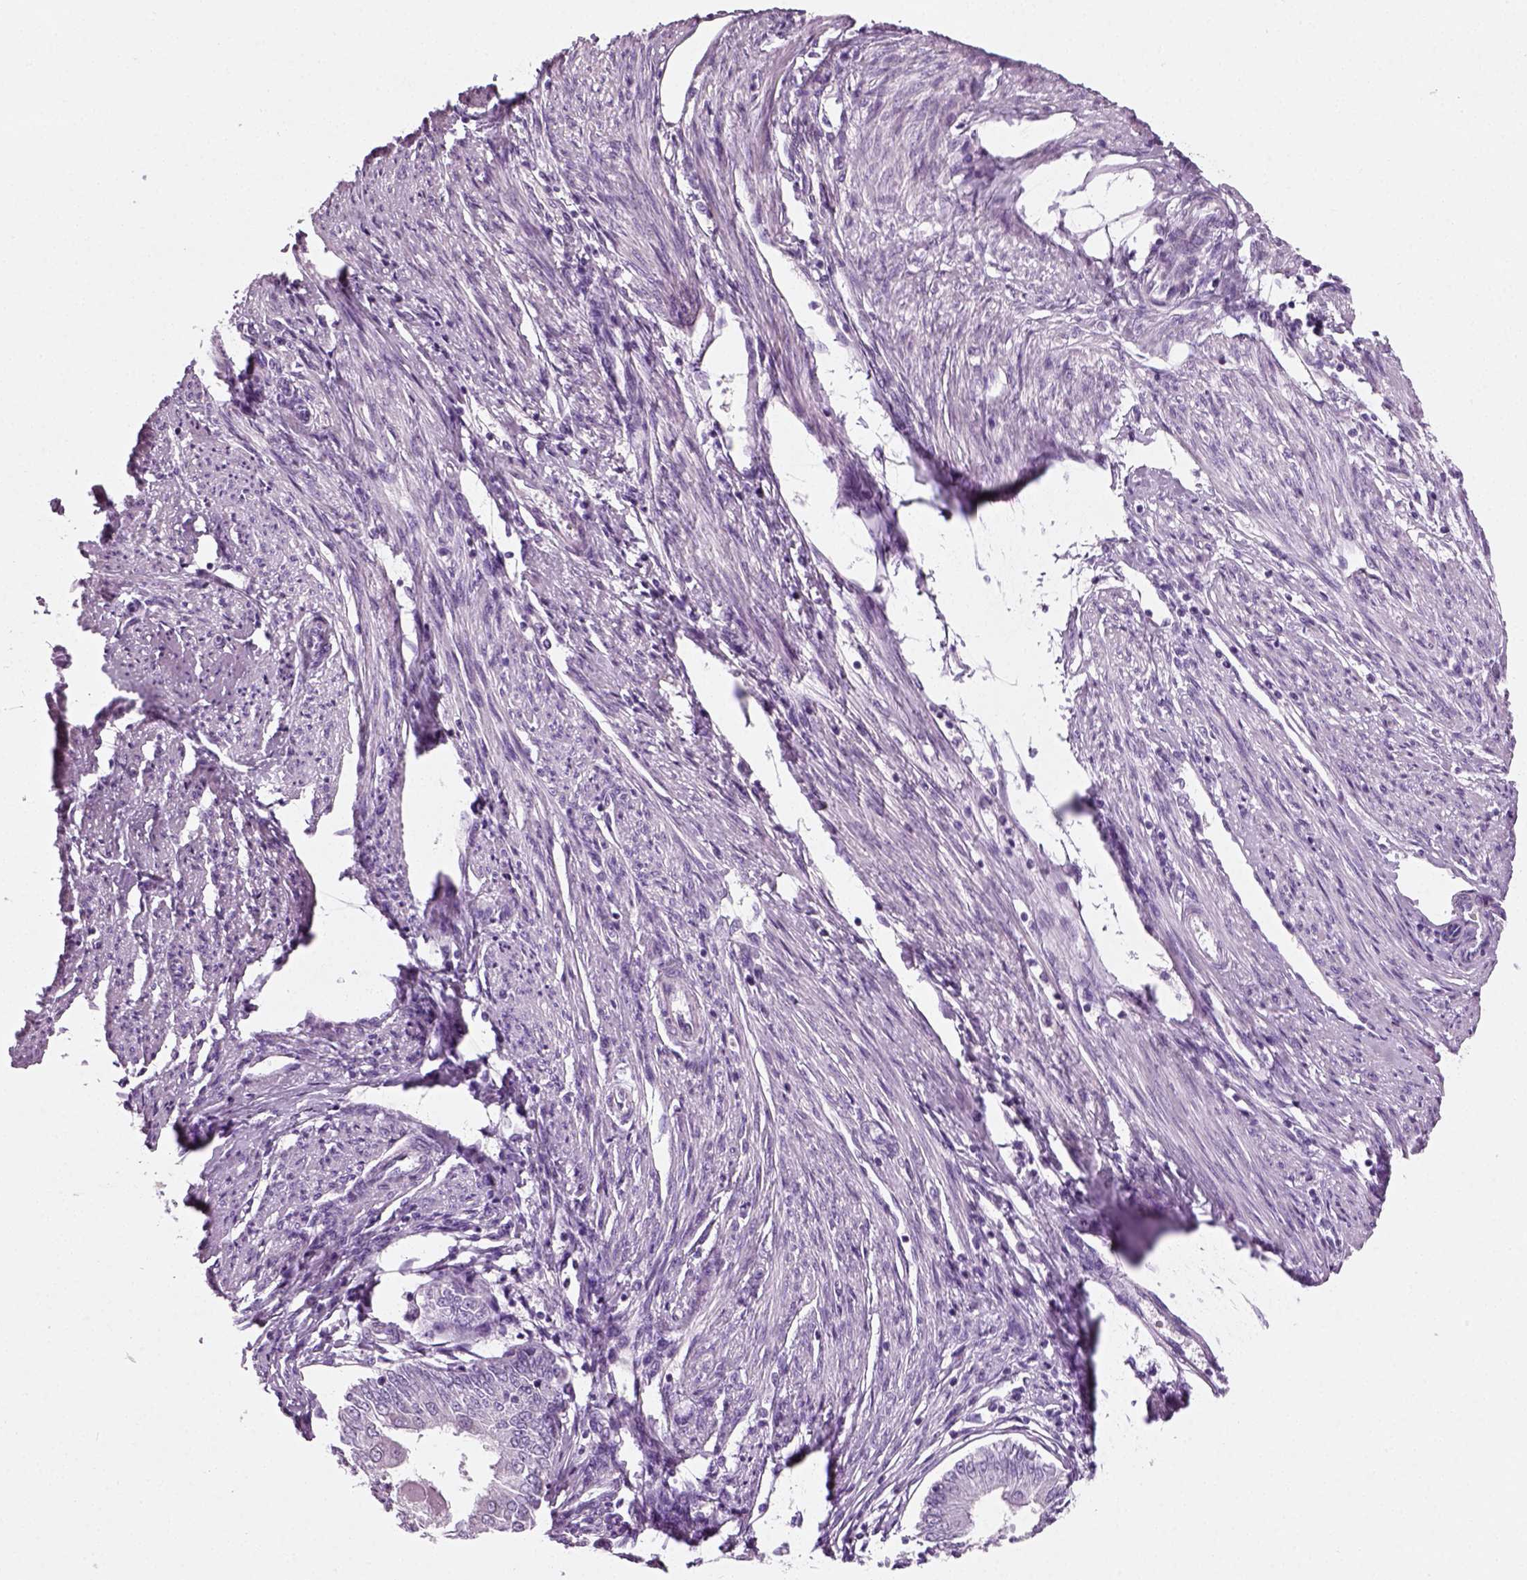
{"staining": {"intensity": "negative", "quantity": "none", "location": "none"}, "tissue": "endometrial cancer", "cell_type": "Tumor cells", "image_type": "cancer", "snomed": [{"axis": "morphology", "description": "Adenocarcinoma, NOS"}, {"axis": "topography", "description": "Endometrium"}], "caption": "Tumor cells are negative for brown protein staining in endometrial cancer.", "gene": "SPATA31E1", "patient": {"sex": "female", "age": 68}}